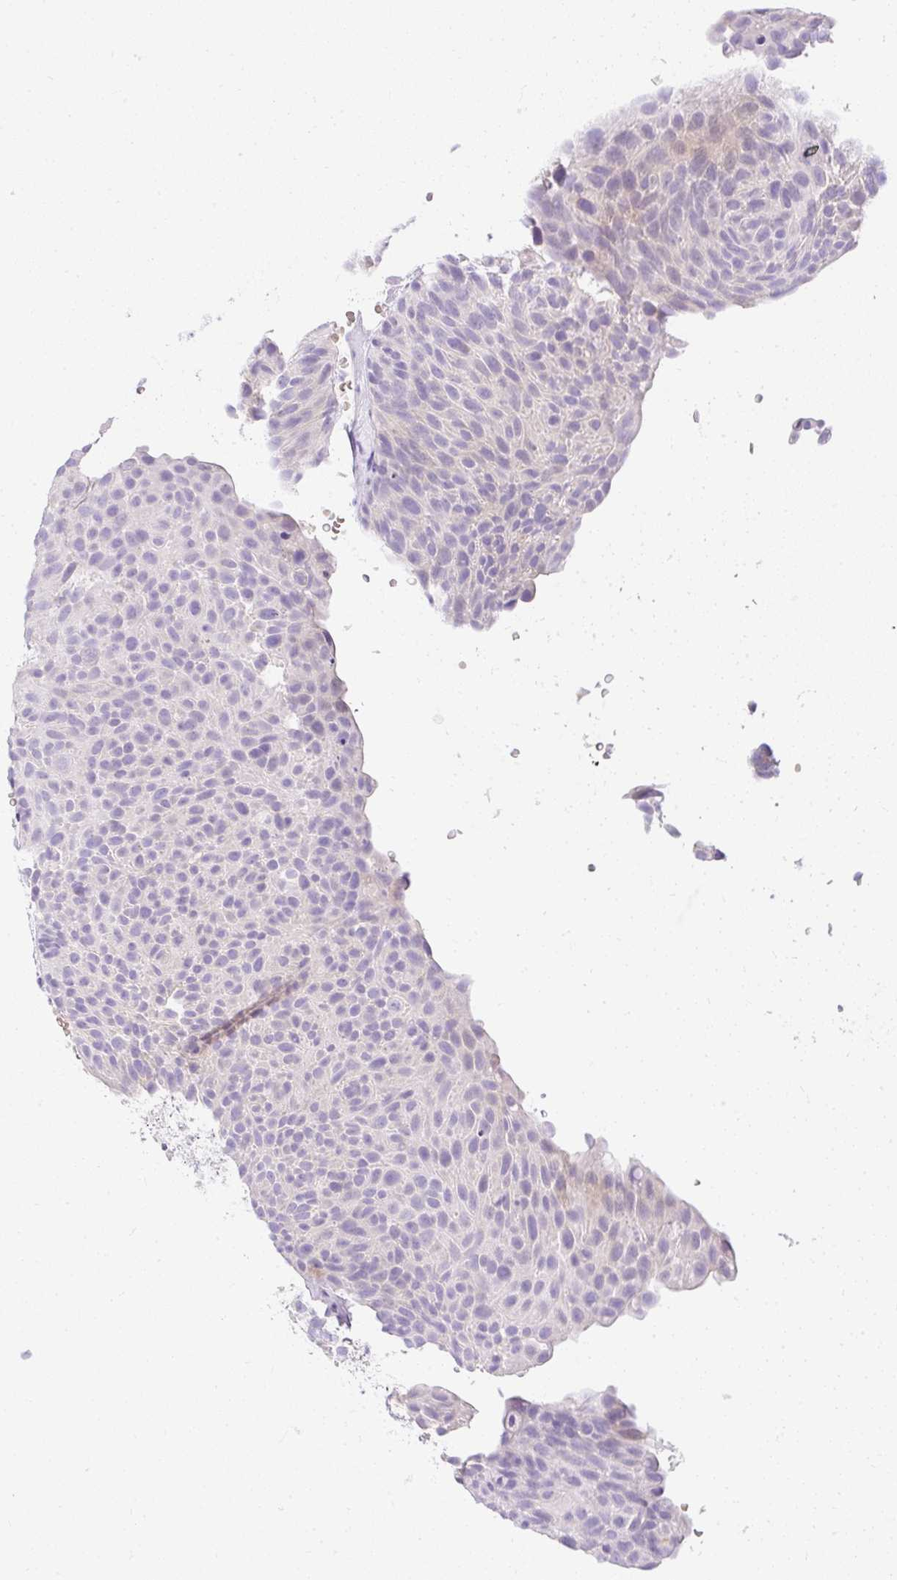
{"staining": {"intensity": "negative", "quantity": "none", "location": "none"}, "tissue": "urothelial cancer", "cell_type": "Tumor cells", "image_type": "cancer", "snomed": [{"axis": "morphology", "description": "Urothelial carcinoma, Low grade"}, {"axis": "topography", "description": "Urinary bladder"}], "caption": "Immunohistochemistry of low-grade urothelial carcinoma shows no staining in tumor cells.", "gene": "DTX4", "patient": {"sex": "male", "age": 78}}